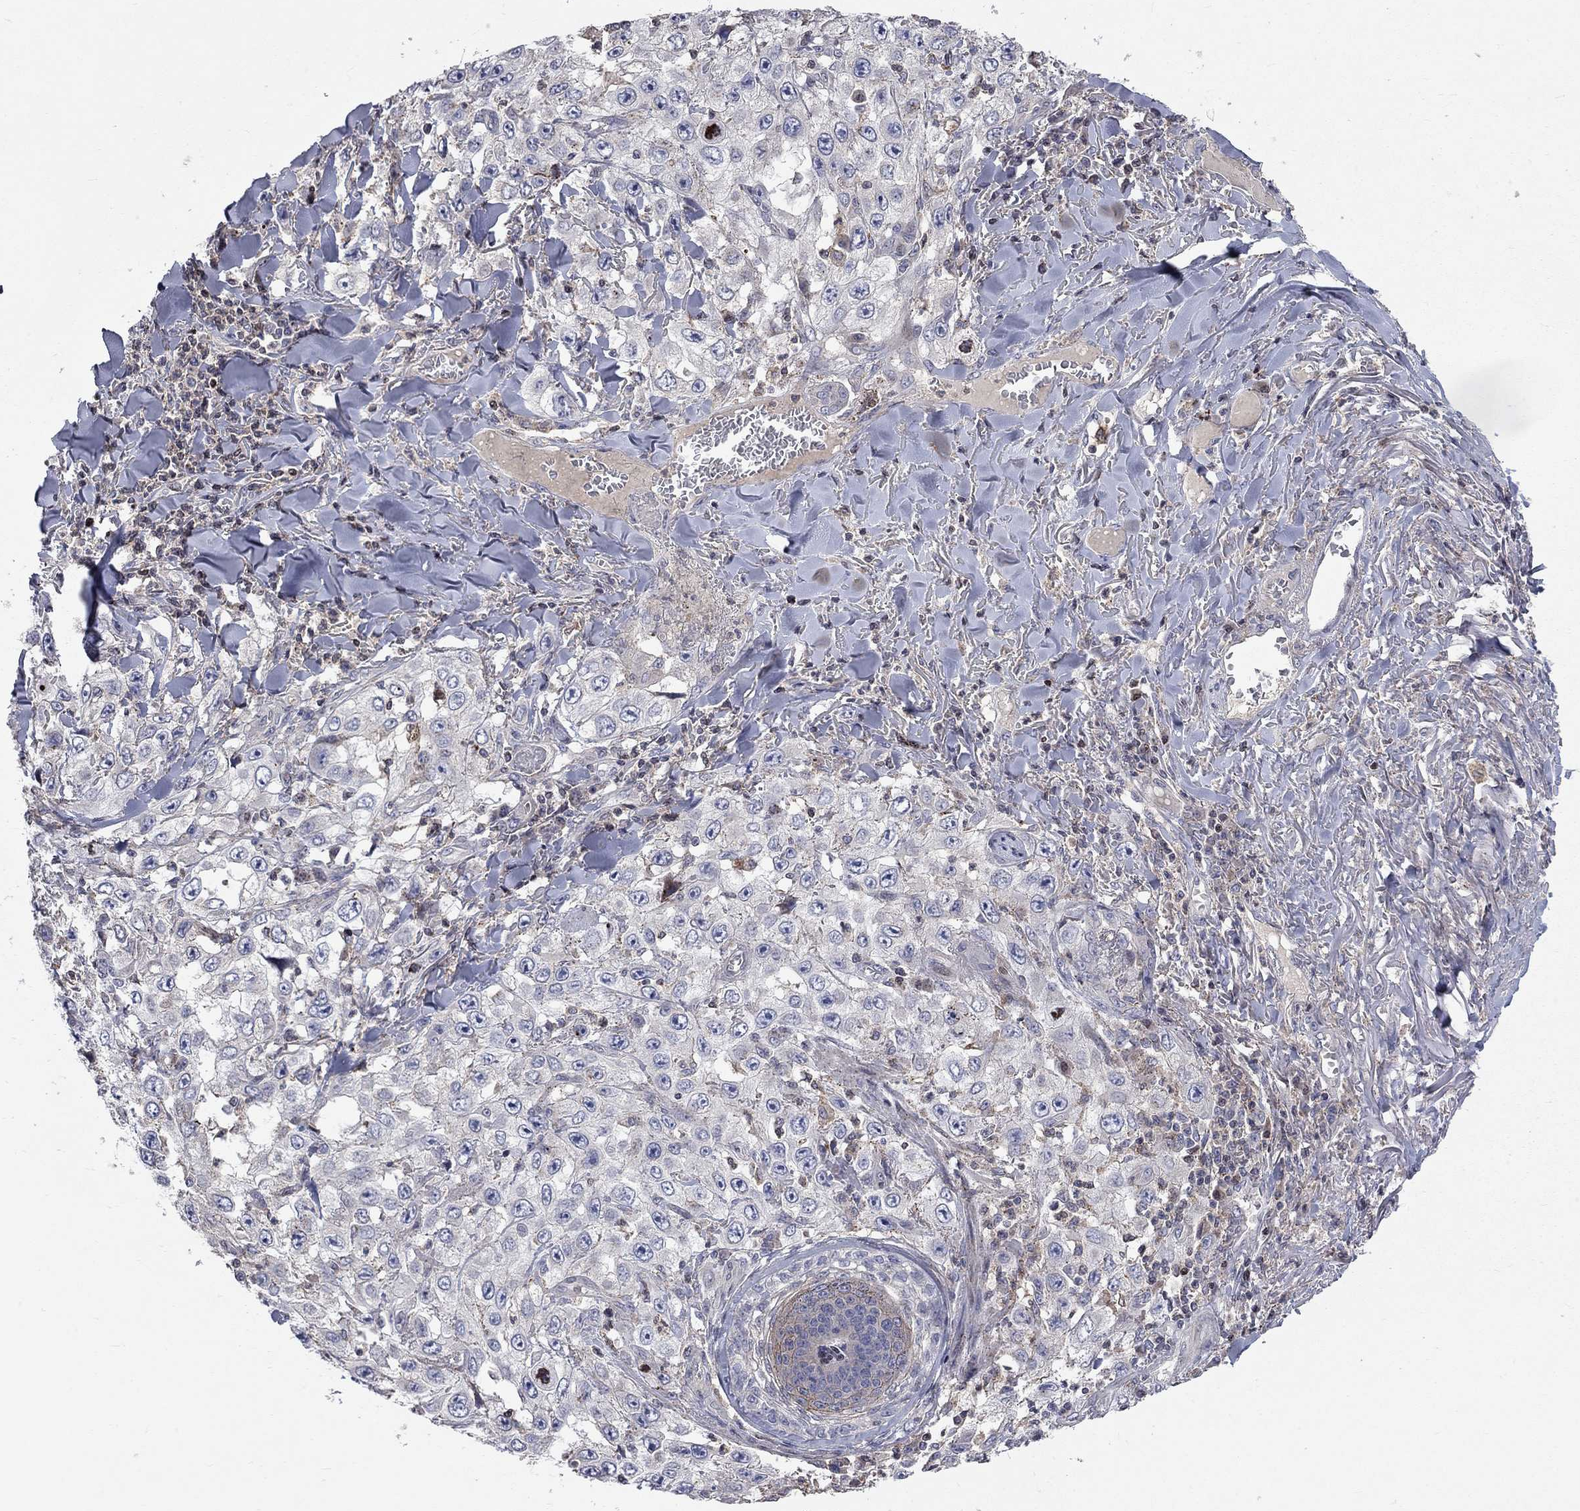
{"staining": {"intensity": "negative", "quantity": "none", "location": "none"}, "tissue": "skin cancer", "cell_type": "Tumor cells", "image_type": "cancer", "snomed": [{"axis": "morphology", "description": "Squamous cell carcinoma, NOS"}, {"axis": "topography", "description": "Skin"}], "caption": "High power microscopy histopathology image of an IHC photomicrograph of skin cancer (squamous cell carcinoma), revealing no significant staining in tumor cells.", "gene": "ERN2", "patient": {"sex": "male", "age": 82}}